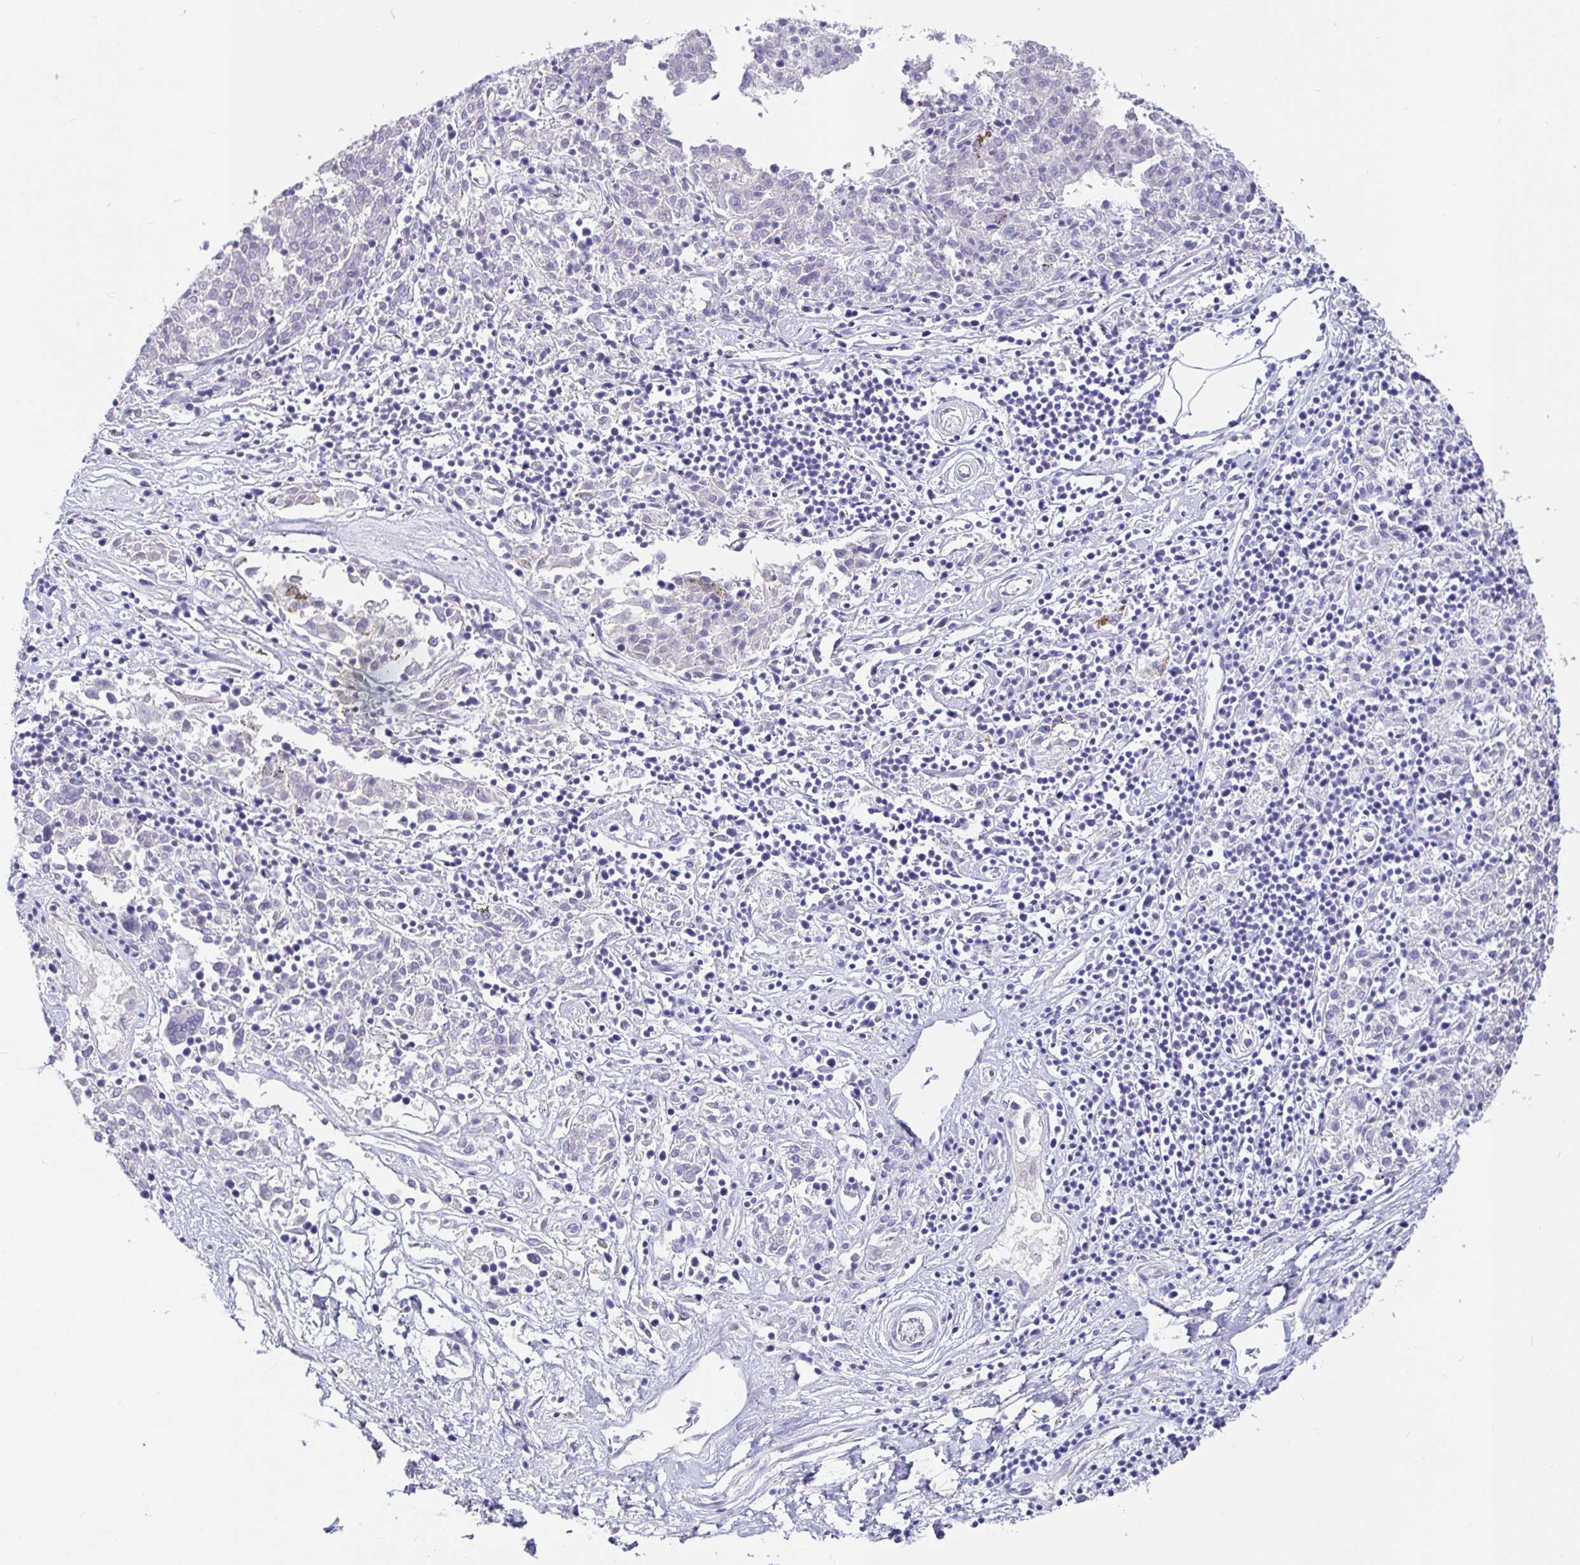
{"staining": {"intensity": "negative", "quantity": "none", "location": "none"}, "tissue": "melanoma", "cell_type": "Tumor cells", "image_type": "cancer", "snomed": [{"axis": "morphology", "description": "Malignant melanoma, NOS"}, {"axis": "topography", "description": "Skin"}], "caption": "High power microscopy histopathology image of an immunohistochemistry histopathology image of malignant melanoma, revealing no significant expression in tumor cells.", "gene": "TPTE", "patient": {"sex": "female", "age": 72}}